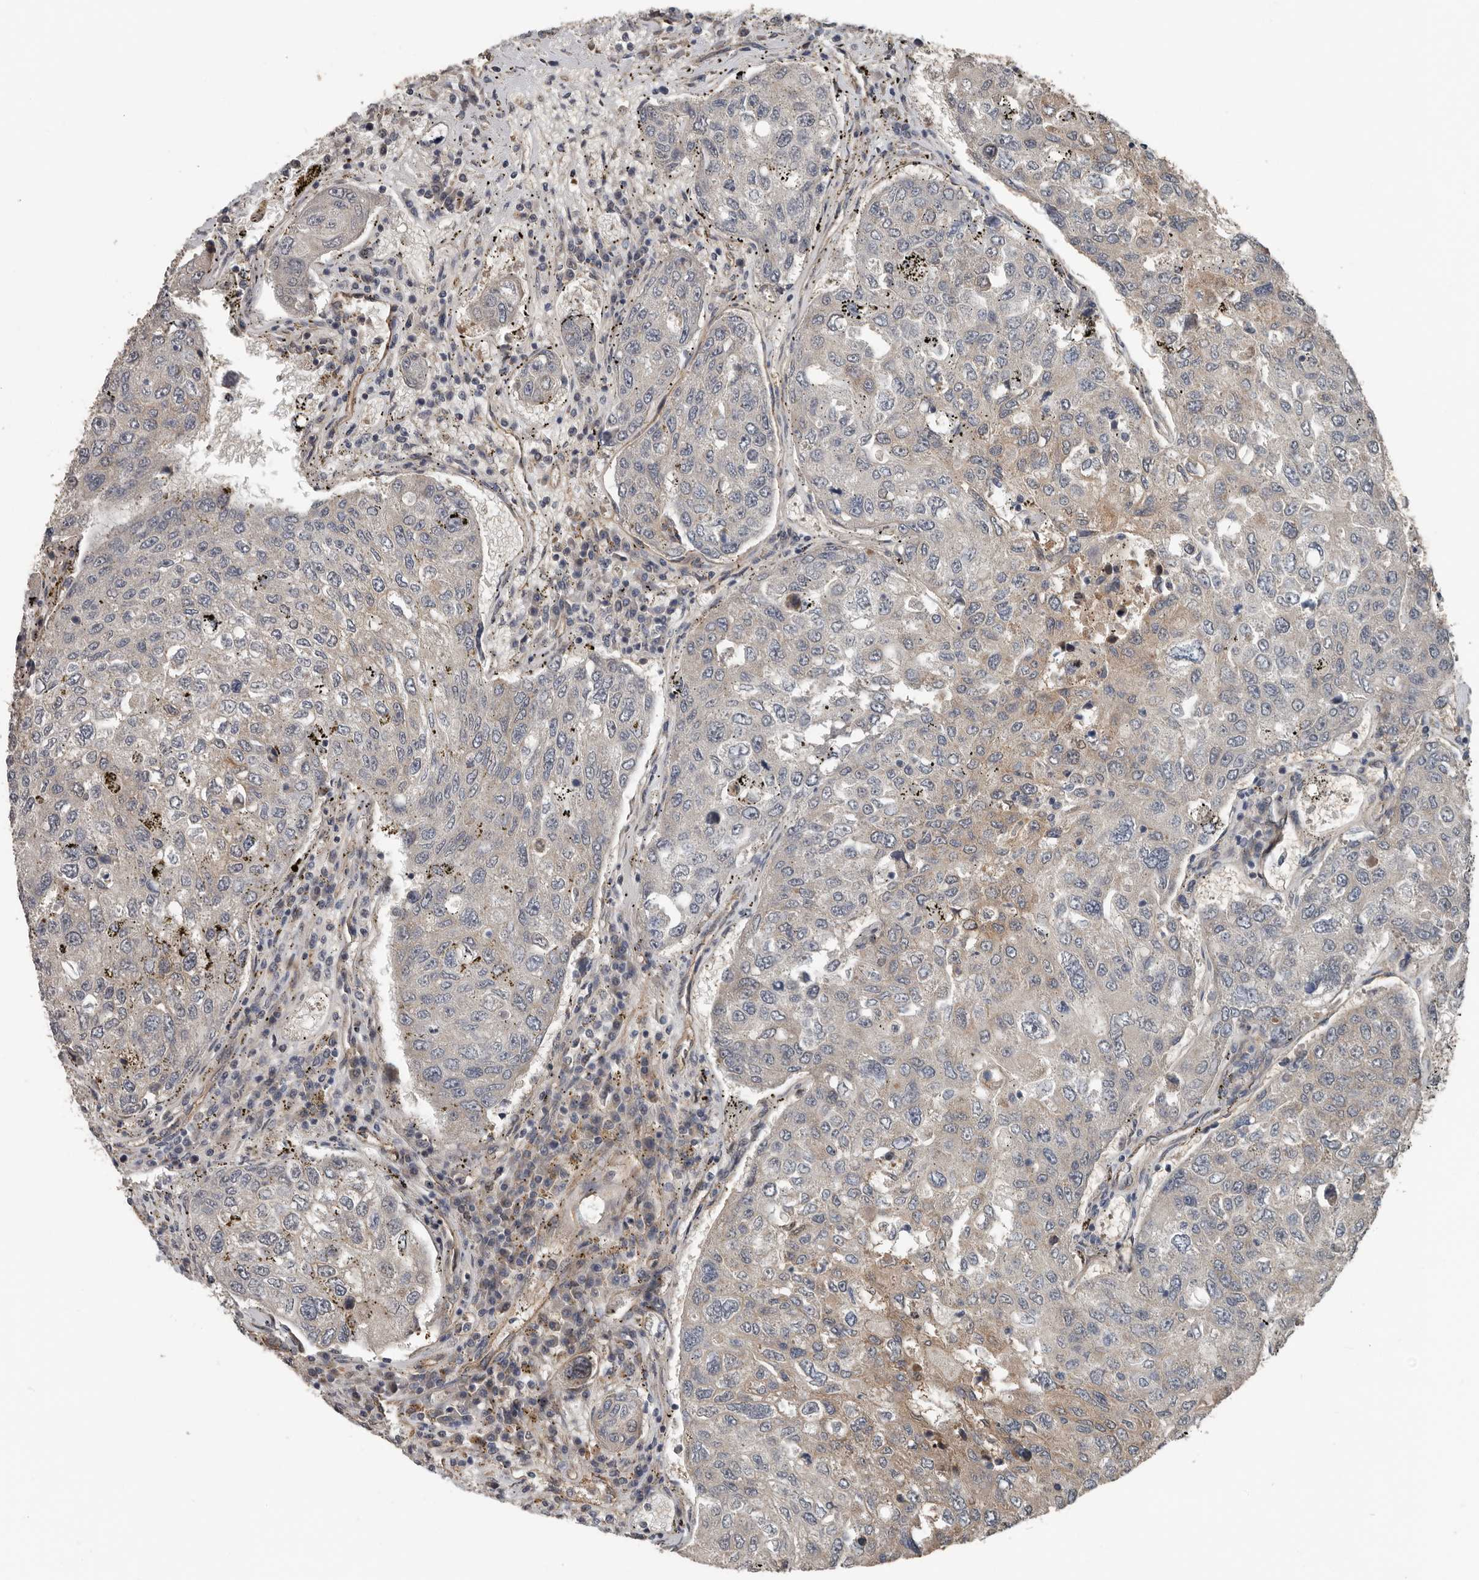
{"staining": {"intensity": "weak", "quantity": "25%-75%", "location": "cytoplasmic/membranous"}, "tissue": "urothelial cancer", "cell_type": "Tumor cells", "image_type": "cancer", "snomed": [{"axis": "morphology", "description": "Urothelial carcinoma, High grade"}, {"axis": "topography", "description": "Lymph node"}, {"axis": "topography", "description": "Urinary bladder"}], "caption": "DAB immunohistochemical staining of human urothelial cancer exhibits weak cytoplasmic/membranous protein staining in approximately 25%-75% of tumor cells. (IHC, brightfield microscopy, high magnification).", "gene": "YOD1", "patient": {"sex": "male", "age": 51}}